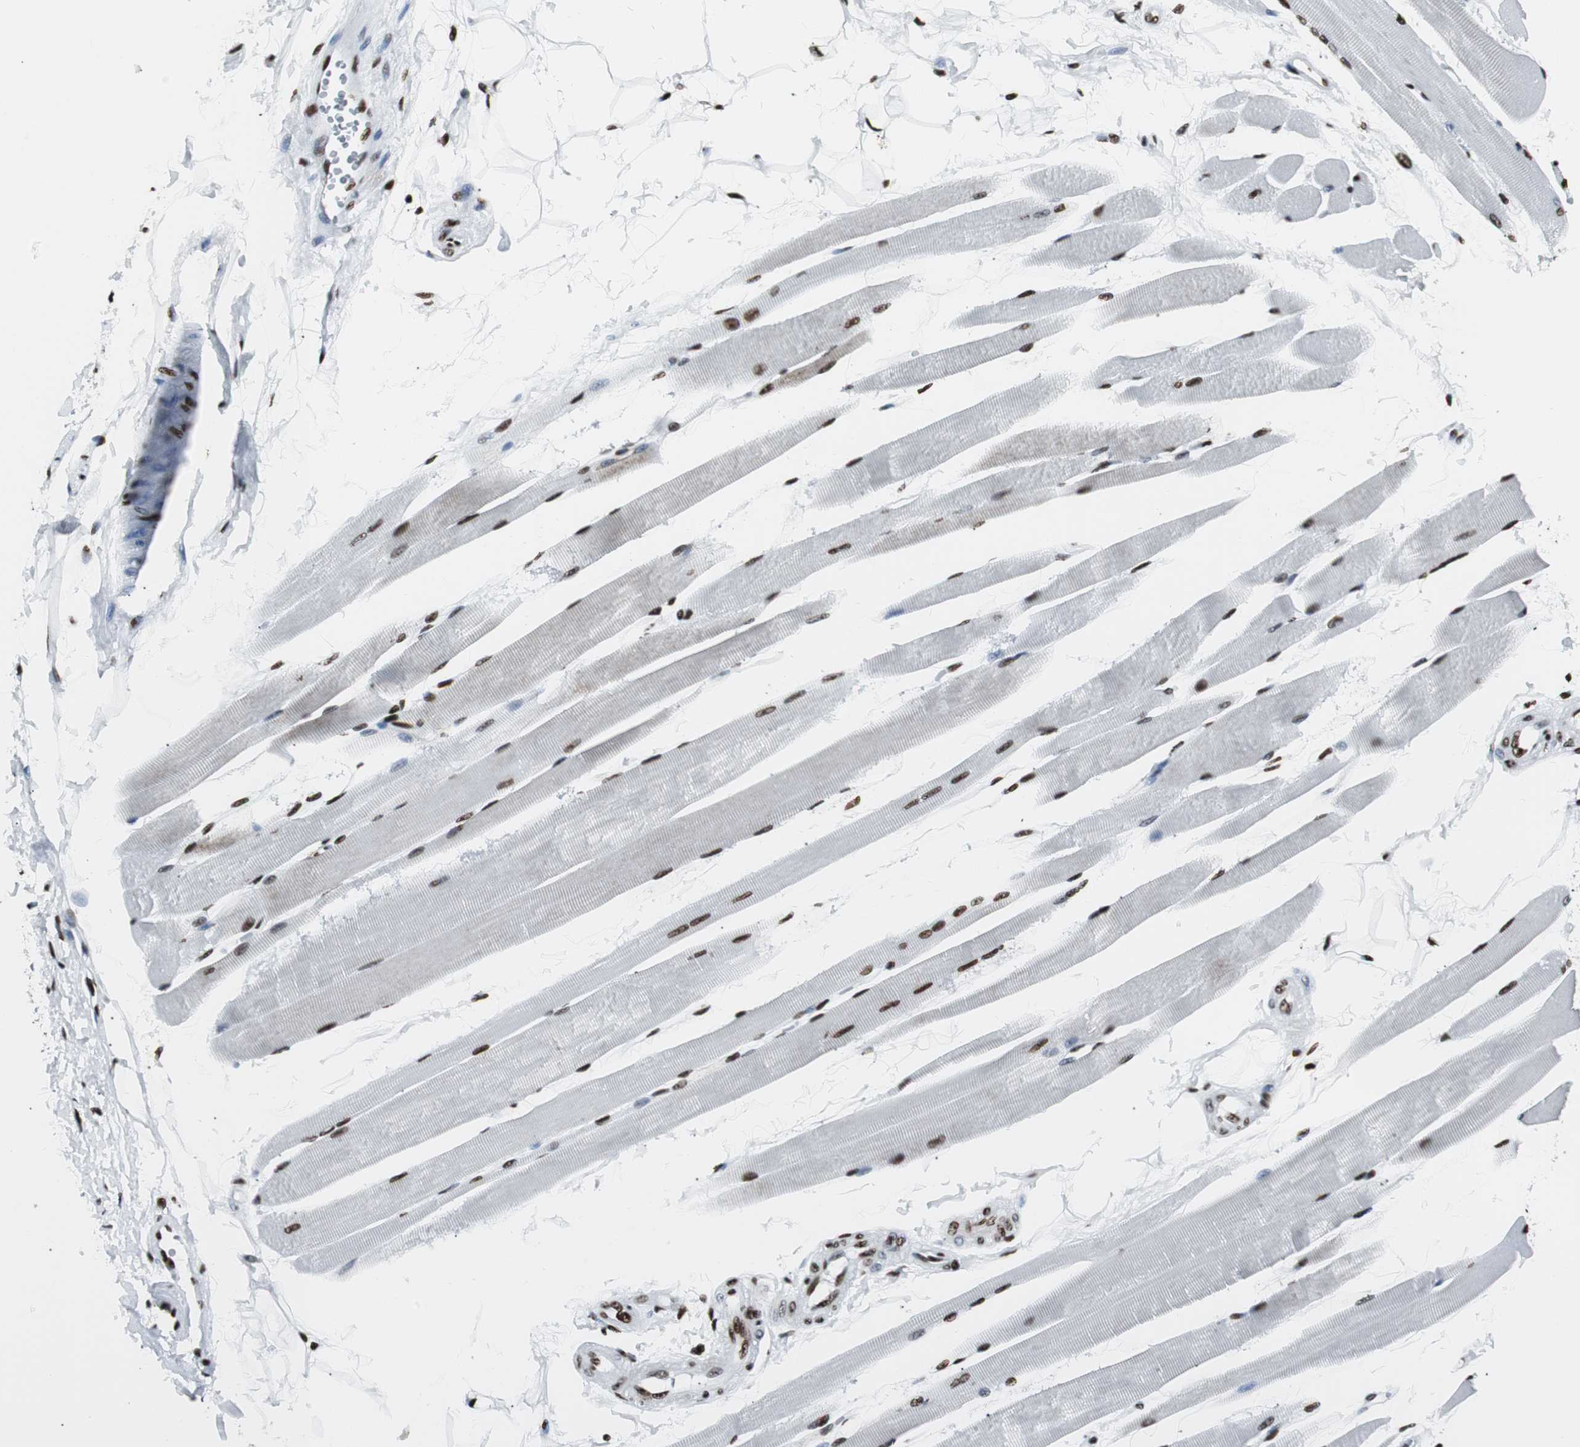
{"staining": {"intensity": "strong", "quantity": ">75%", "location": "nuclear"}, "tissue": "skeletal muscle", "cell_type": "Myocytes", "image_type": "normal", "snomed": [{"axis": "morphology", "description": "Normal tissue, NOS"}, {"axis": "topography", "description": "Skeletal muscle"}, {"axis": "topography", "description": "Peripheral nerve tissue"}], "caption": "Protein analysis of benign skeletal muscle shows strong nuclear staining in approximately >75% of myocytes. The protein of interest is shown in brown color, while the nuclei are stained blue.", "gene": "NCL", "patient": {"sex": "female", "age": 84}}